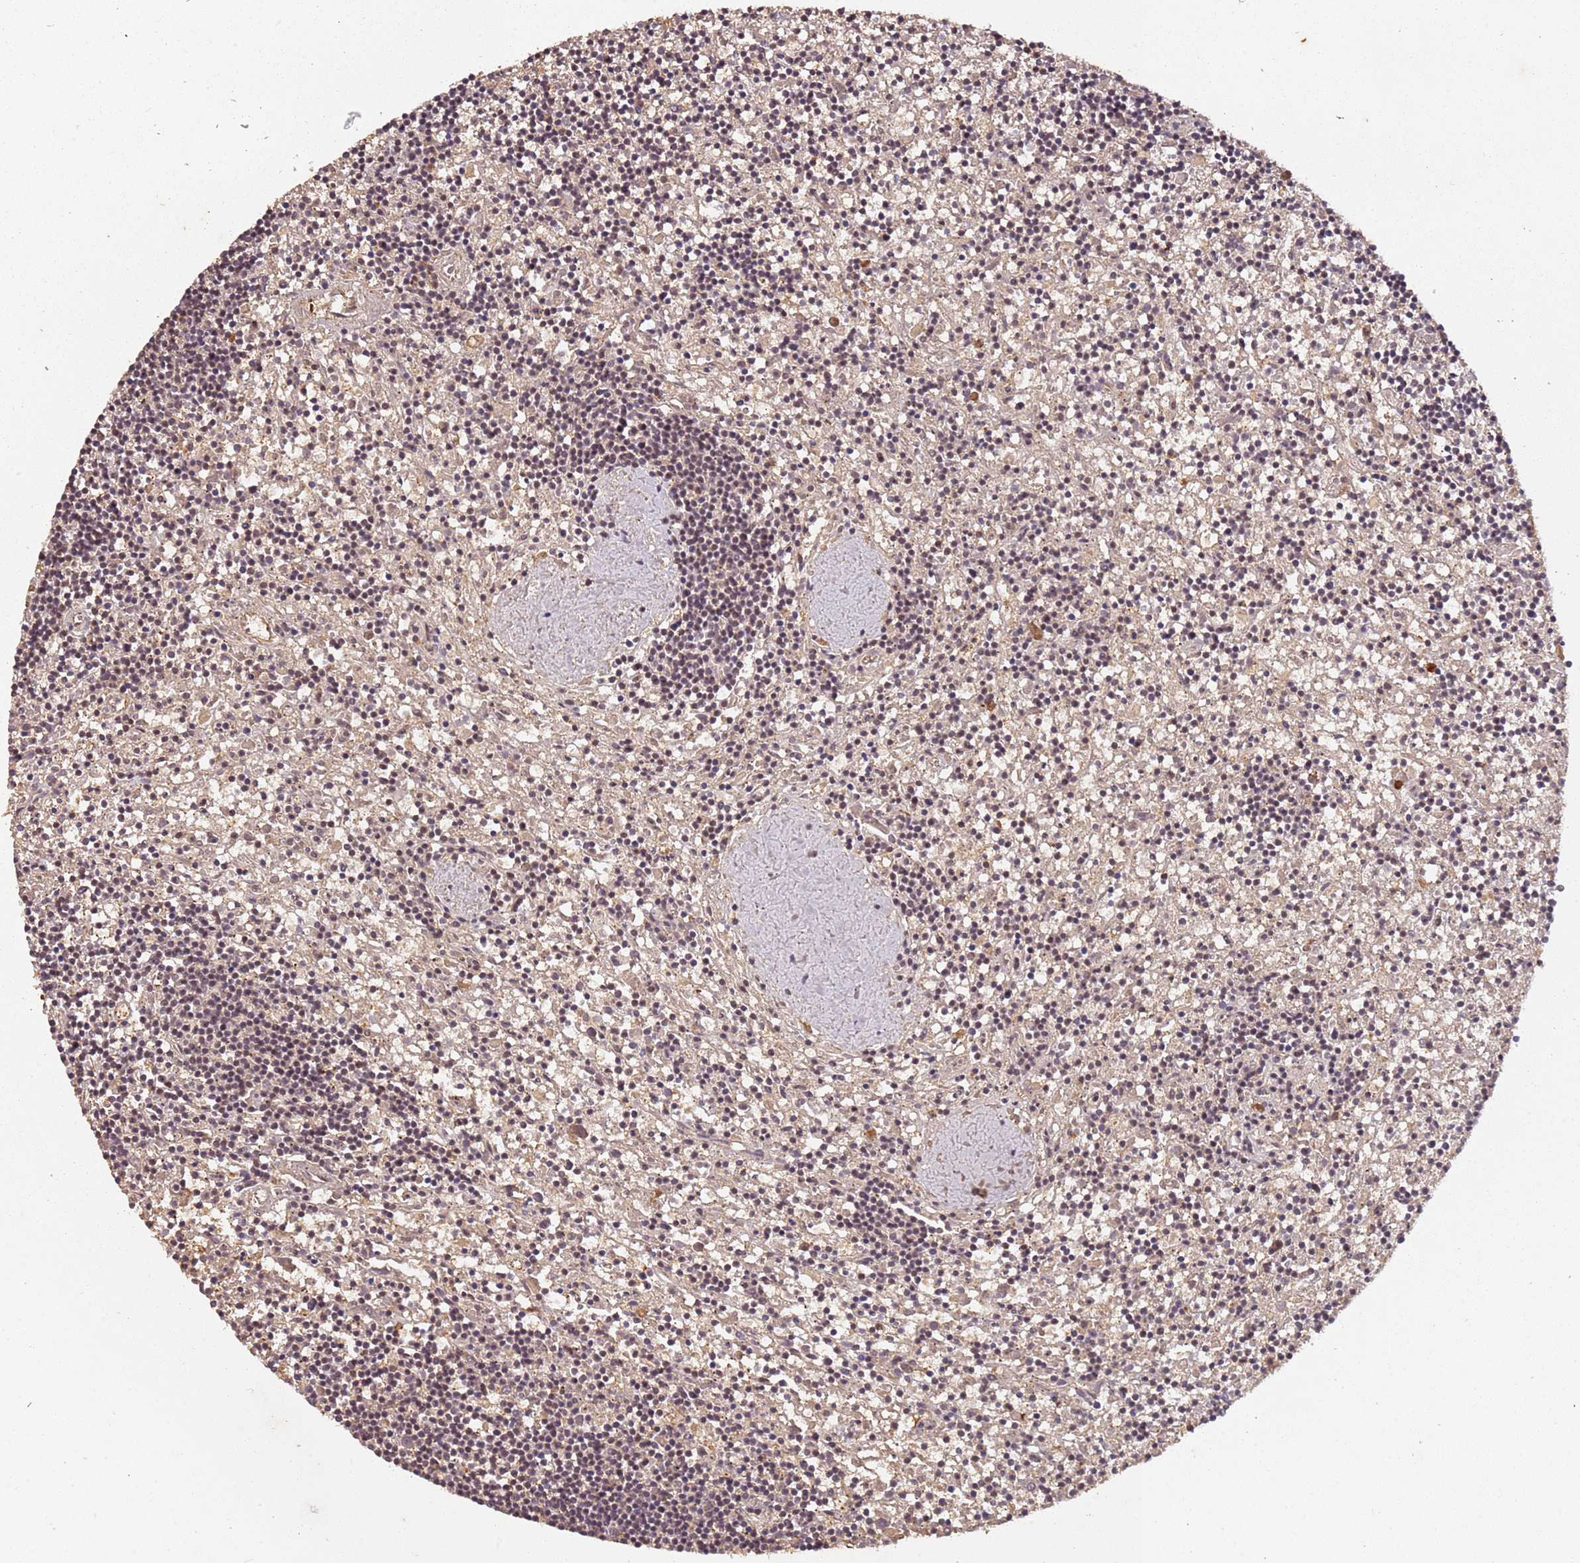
{"staining": {"intensity": "weak", "quantity": "25%-75%", "location": "nuclear"}, "tissue": "lymphoma", "cell_type": "Tumor cells", "image_type": "cancer", "snomed": [{"axis": "morphology", "description": "Malignant lymphoma, non-Hodgkin's type, Low grade"}, {"axis": "topography", "description": "Spleen"}], "caption": "Protein staining shows weak nuclear positivity in about 25%-75% of tumor cells in lymphoma. The protein of interest is shown in brown color, while the nuclei are stained blue.", "gene": "COL1A2", "patient": {"sex": "male", "age": 76}}